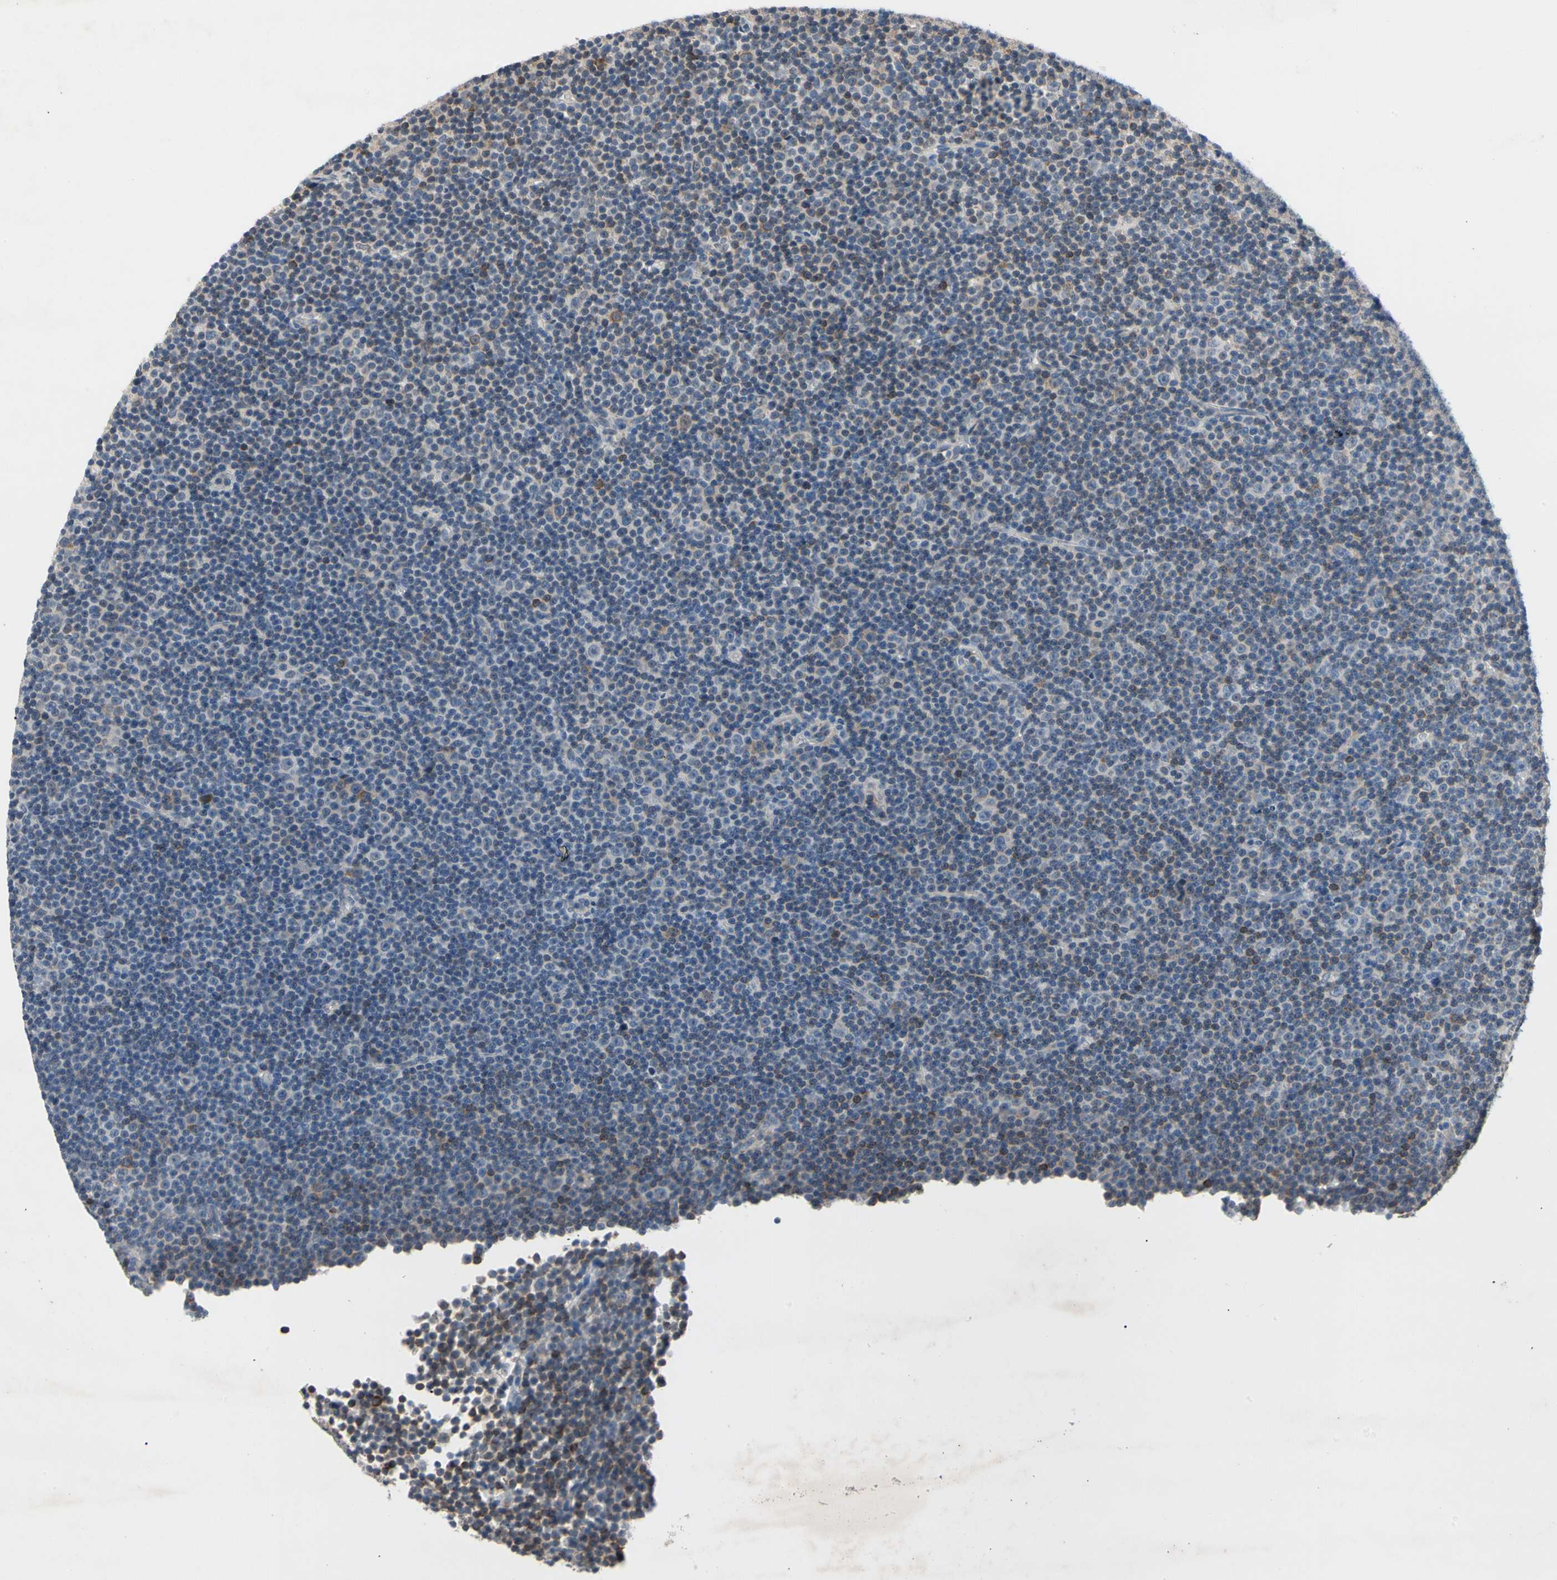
{"staining": {"intensity": "moderate", "quantity": "<25%", "location": "cytoplasmic/membranous"}, "tissue": "lymphoma", "cell_type": "Tumor cells", "image_type": "cancer", "snomed": [{"axis": "morphology", "description": "Malignant lymphoma, non-Hodgkin's type, Low grade"}, {"axis": "topography", "description": "Lymph node"}], "caption": "IHC of human low-grade malignant lymphoma, non-Hodgkin's type displays low levels of moderate cytoplasmic/membranous expression in approximately <25% of tumor cells.", "gene": "MARK1", "patient": {"sex": "female", "age": 67}}